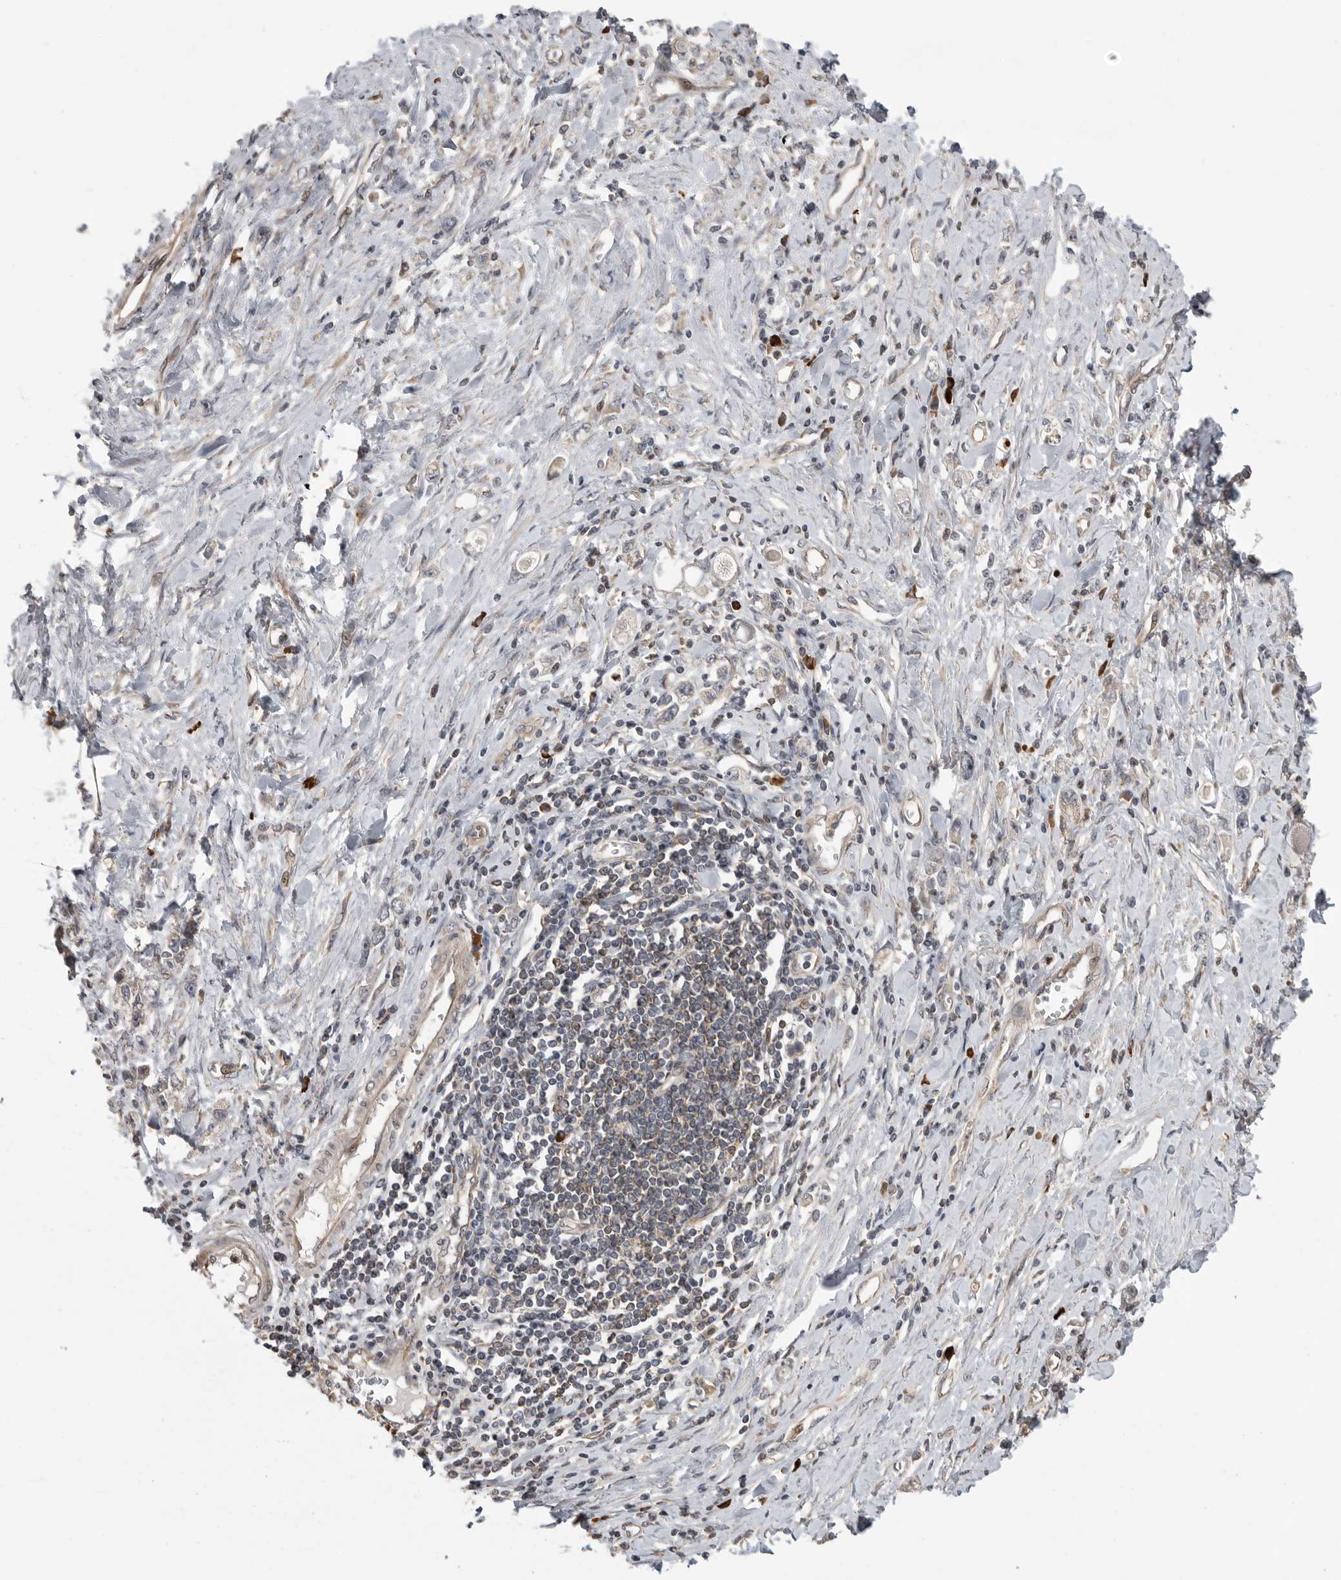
{"staining": {"intensity": "negative", "quantity": "none", "location": "none"}, "tissue": "stomach cancer", "cell_type": "Tumor cells", "image_type": "cancer", "snomed": [{"axis": "morphology", "description": "Adenocarcinoma, NOS"}, {"axis": "topography", "description": "Stomach"}], "caption": "High magnification brightfield microscopy of stomach cancer (adenocarcinoma) stained with DAB (brown) and counterstained with hematoxylin (blue): tumor cells show no significant positivity.", "gene": "OXR1", "patient": {"sex": "female", "age": 76}}